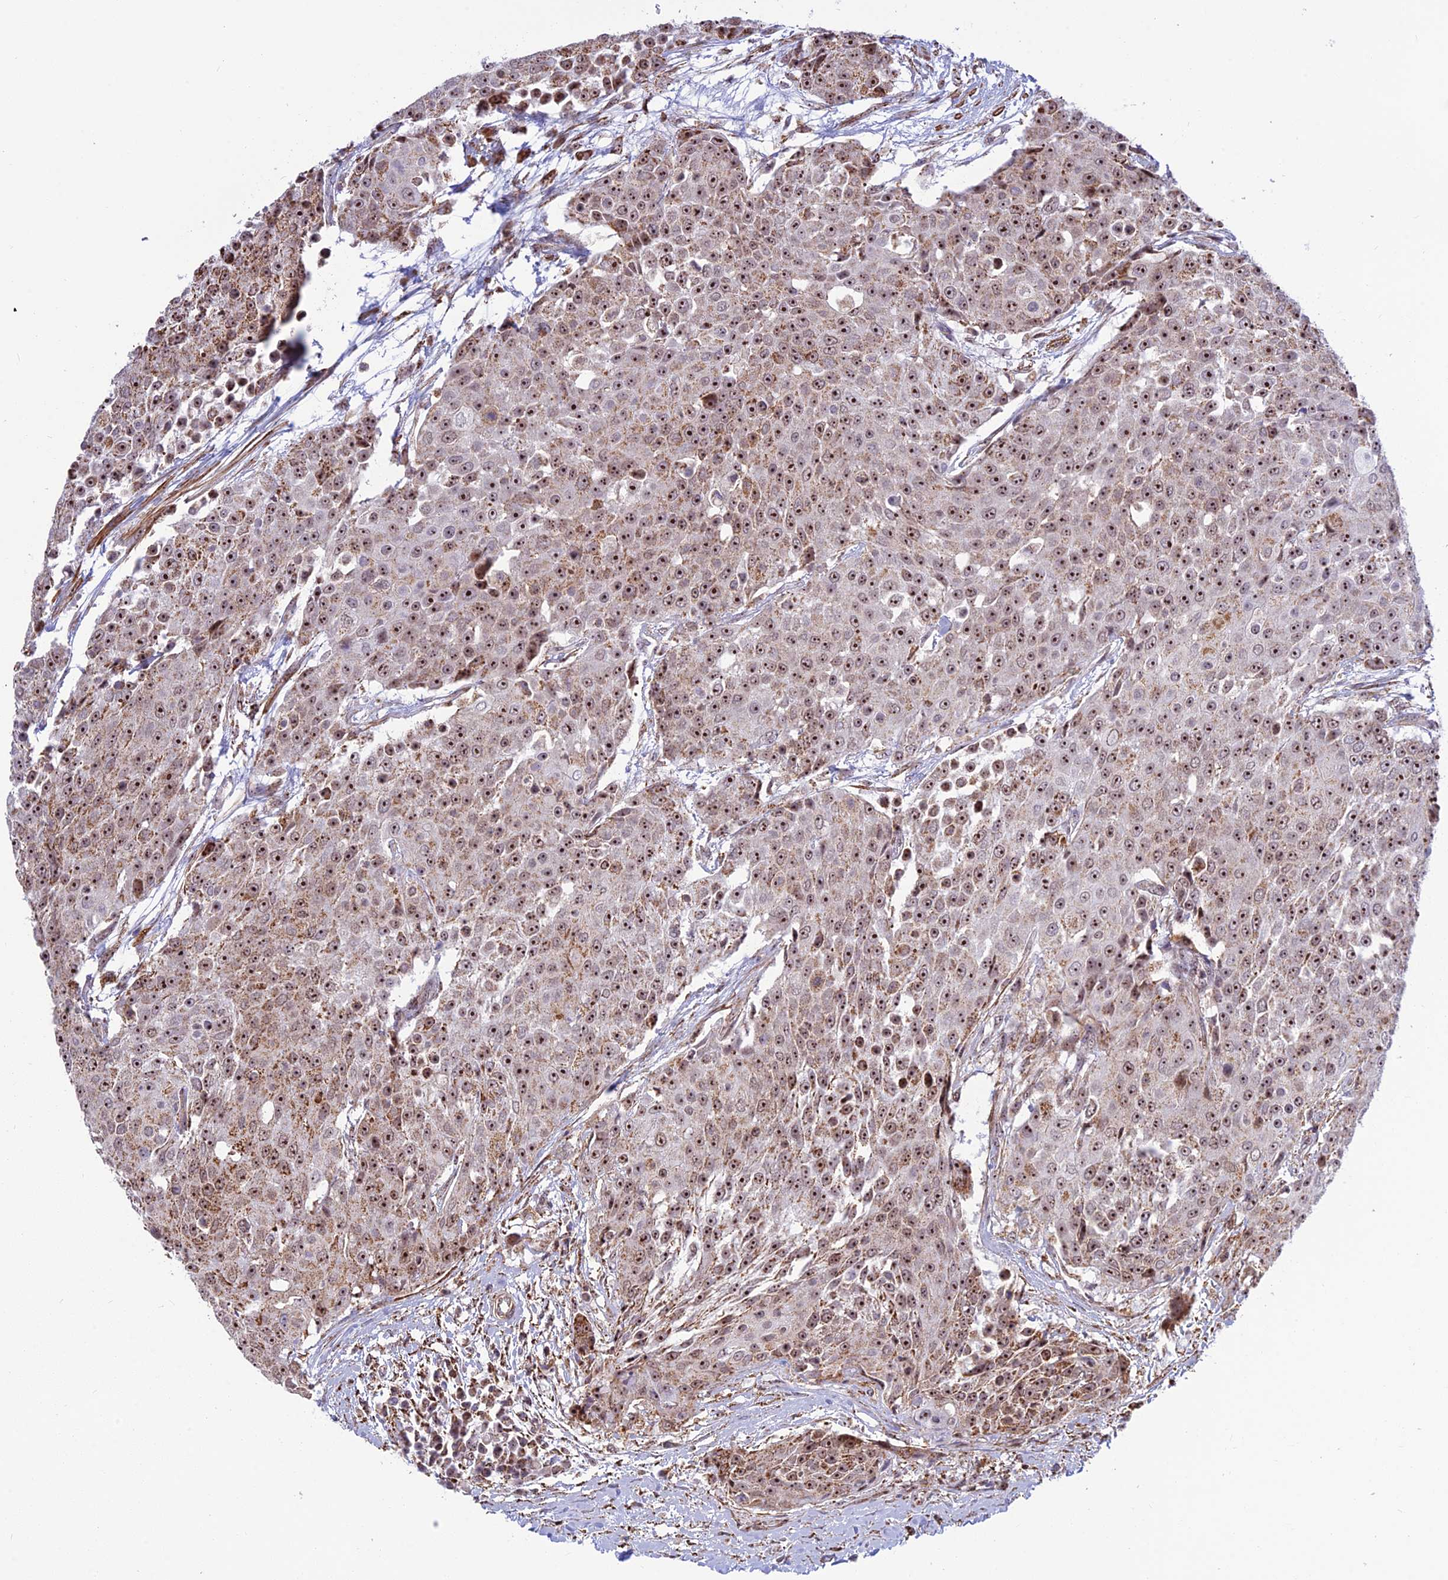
{"staining": {"intensity": "strong", "quantity": ">75%", "location": "cytoplasmic/membranous,nuclear"}, "tissue": "urothelial cancer", "cell_type": "Tumor cells", "image_type": "cancer", "snomed": [{"axis": "morphology", "description": "Urothelial carcinoma, High grade"}, {"axis": "topography", "description": "Urinary bladder"}], "caption": "A high-resolution histopathology image shows immunohistochemistry staining of urothelial cancer, which displays strong cytoplasmic/membranous and nuclear expression in about >75% of tumor cells.", "gene": "POLR1G", "patient": {"sex": "female", "age": 63}}